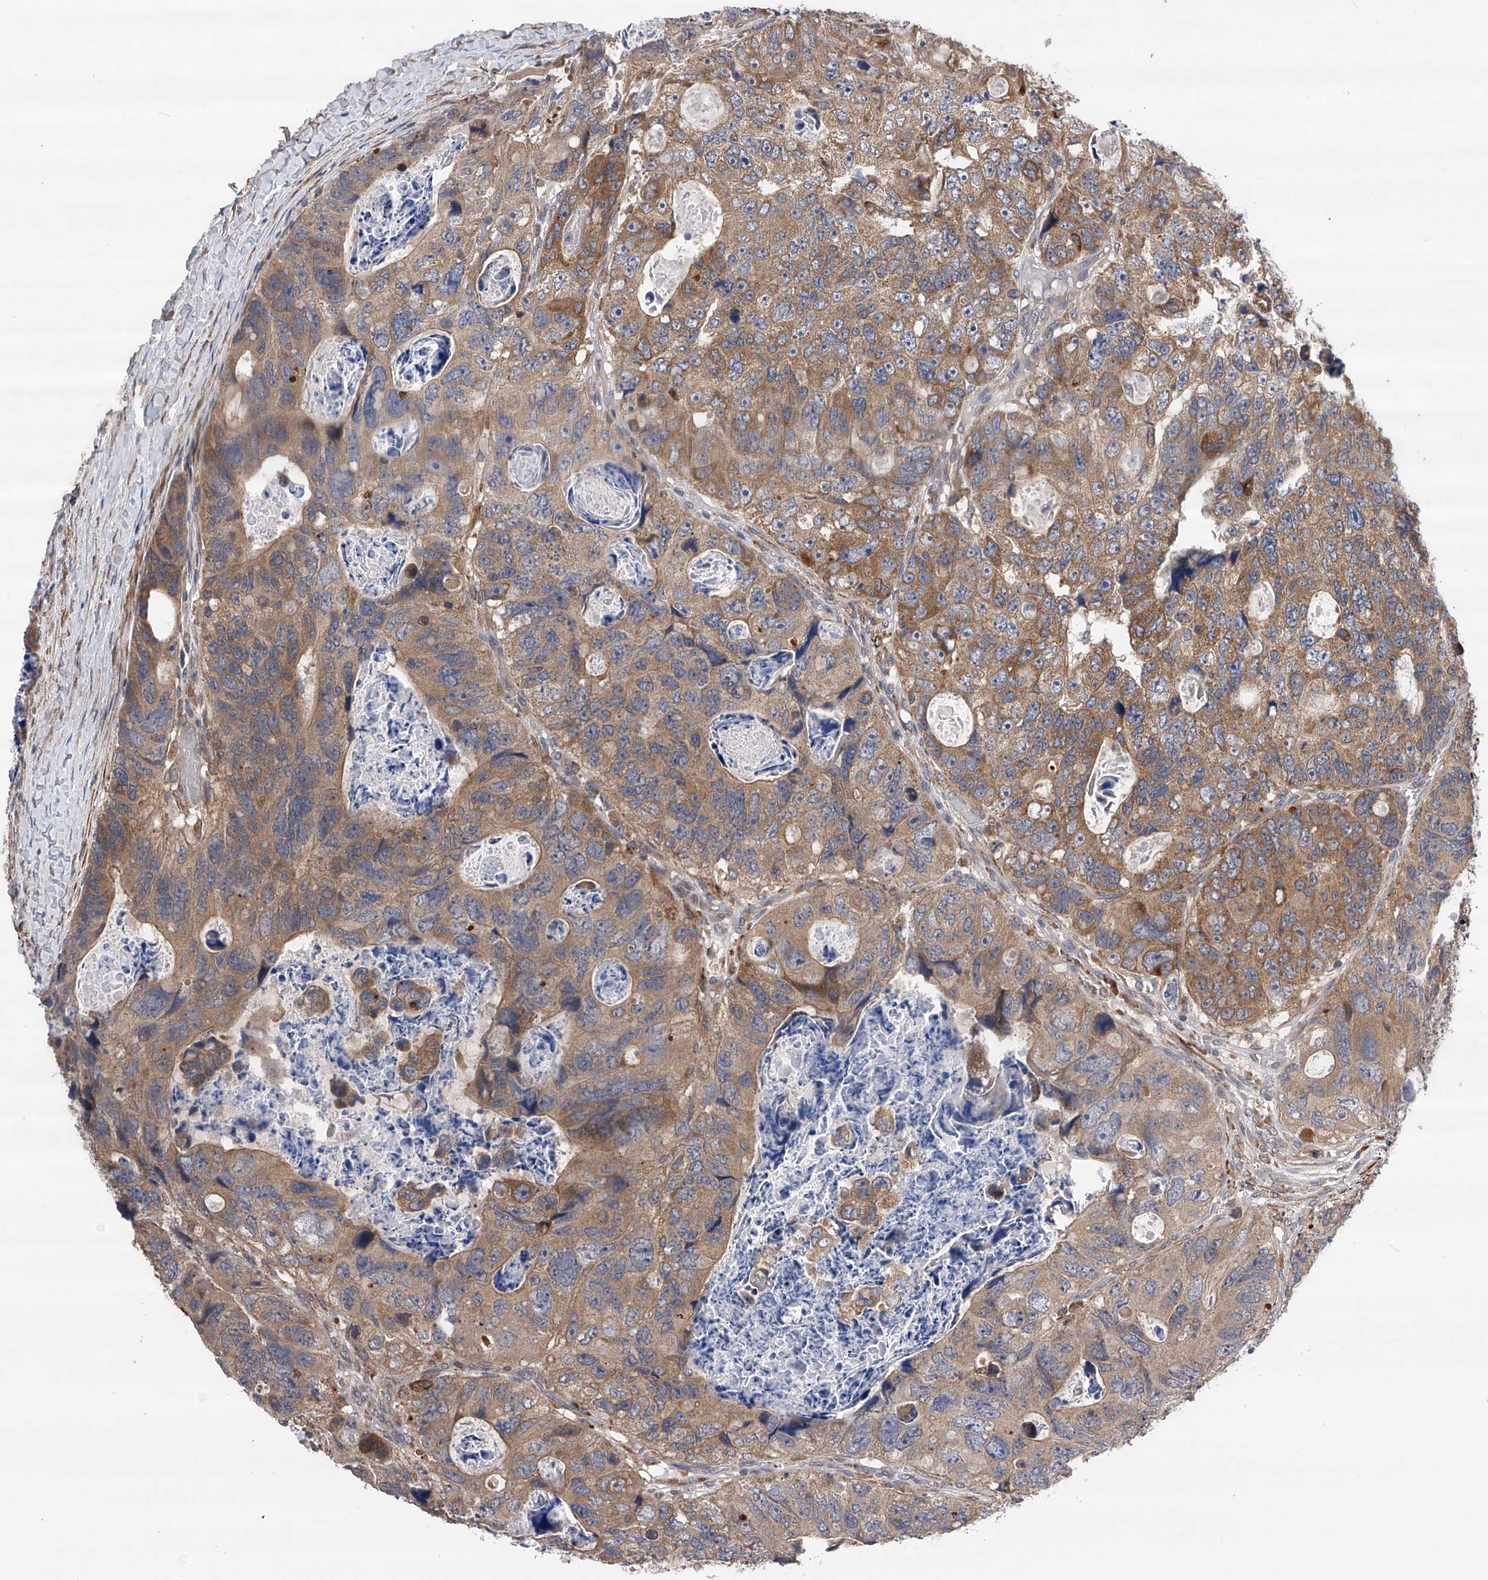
{"staining": {"intensity": "moderate", "quantity": ">75%", "location": "cytoplasmic/membranous"}, "tissue": "colorectal cancer", "cell_type": "Tumor cells", "image_type": "cancer", "snomed": [{"axis": "morphology", "description": "Adenocarcinoma, NOS"}, {"axis": "topography", "description": "Rectum"}], "caption": "DAB (3,3'-diaminobenzidine) immunohistochemical staining of colorectal cancer reveals moderate cytoplasmic/membranous protein staining in approximately >75% of tumor cells.", "gene": "SPOCK1", "patient": {"sex": "male", "age": 59}}